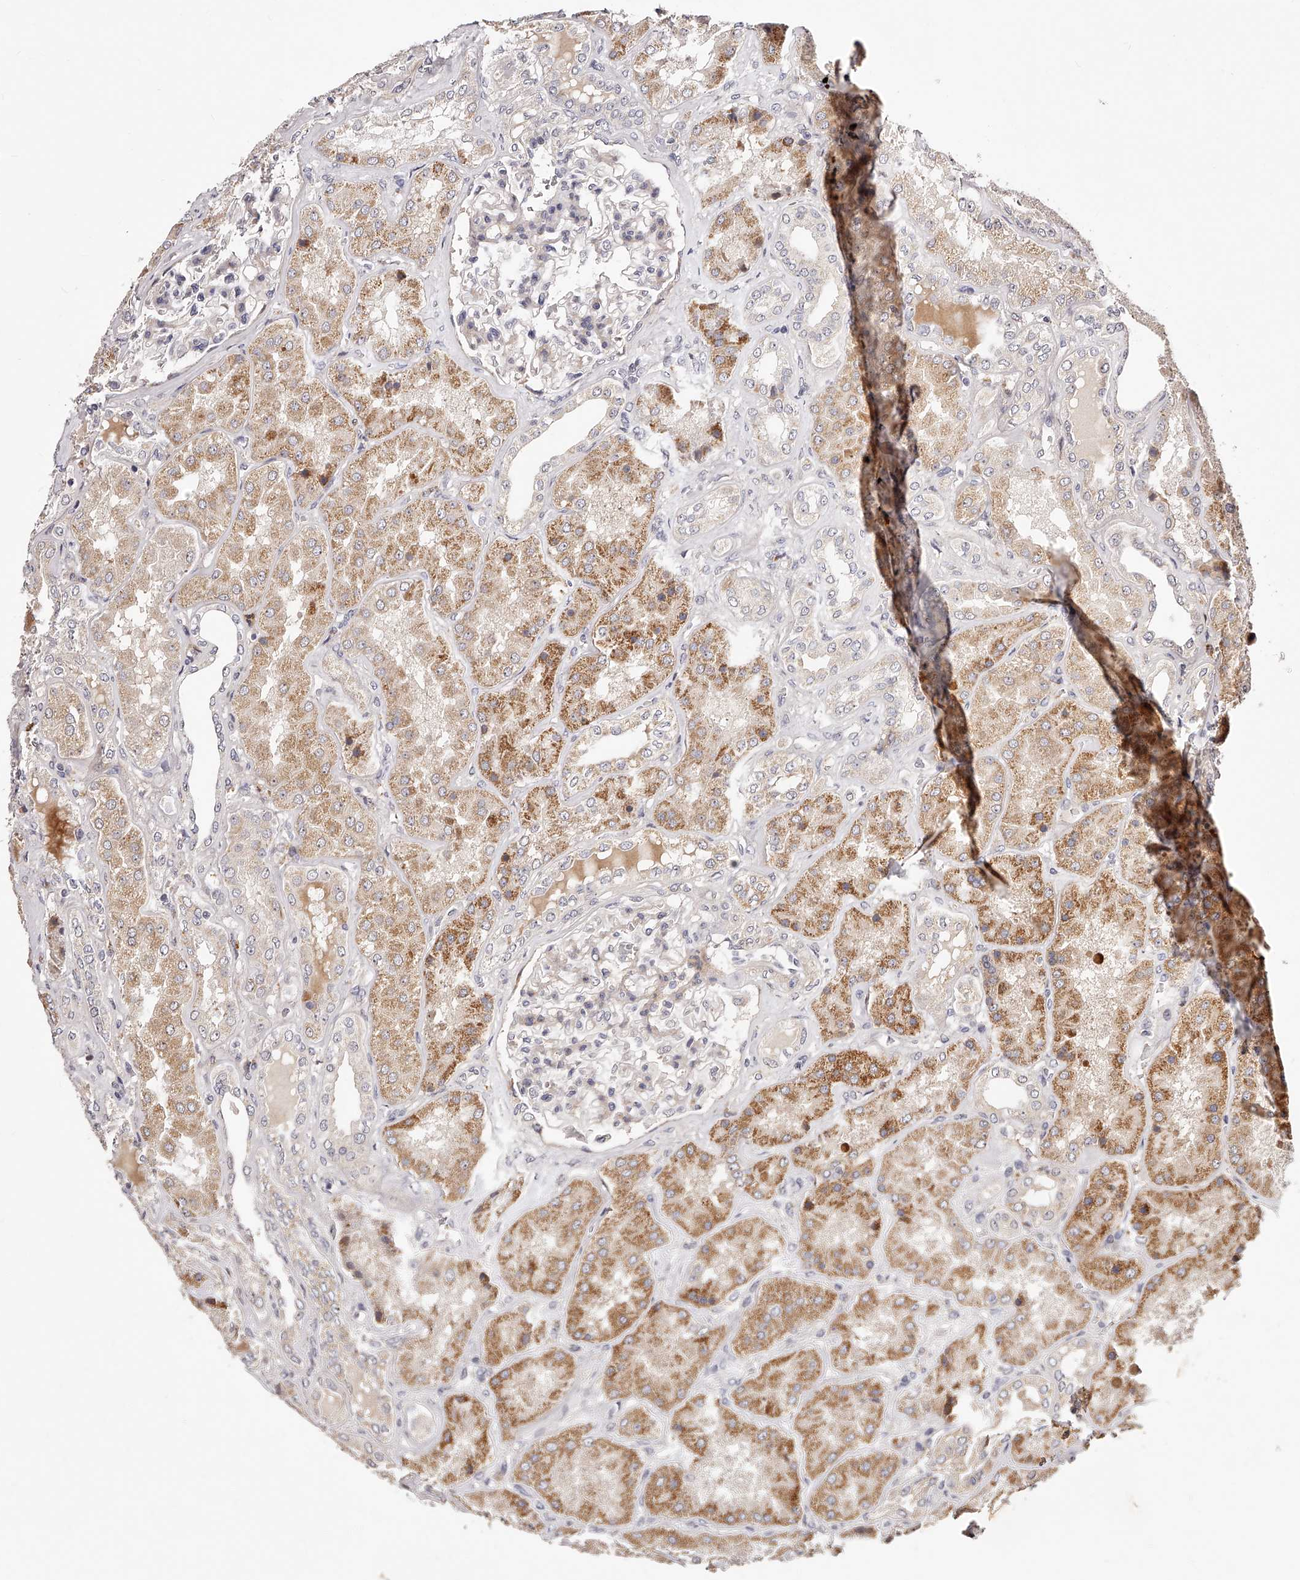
{"staining": {"intensity": "negative", "quantity": "none", "location": "none"}, "tissue": "kidney", "cell_type": "Cells in glomeruli", "image_type": "normal", "snomed": [{"axis": "morphology", "description": "Normal tissue, NOS"}, {"axis": "topography", "description": "Kidney"}], "caption": "Immunohistochemistry (IHC) of unremarkable kidney demonstrates no expression in cells in glomeruli.", "gene": "ZNF502", "patient": {"sex": "female", "age": 56}}